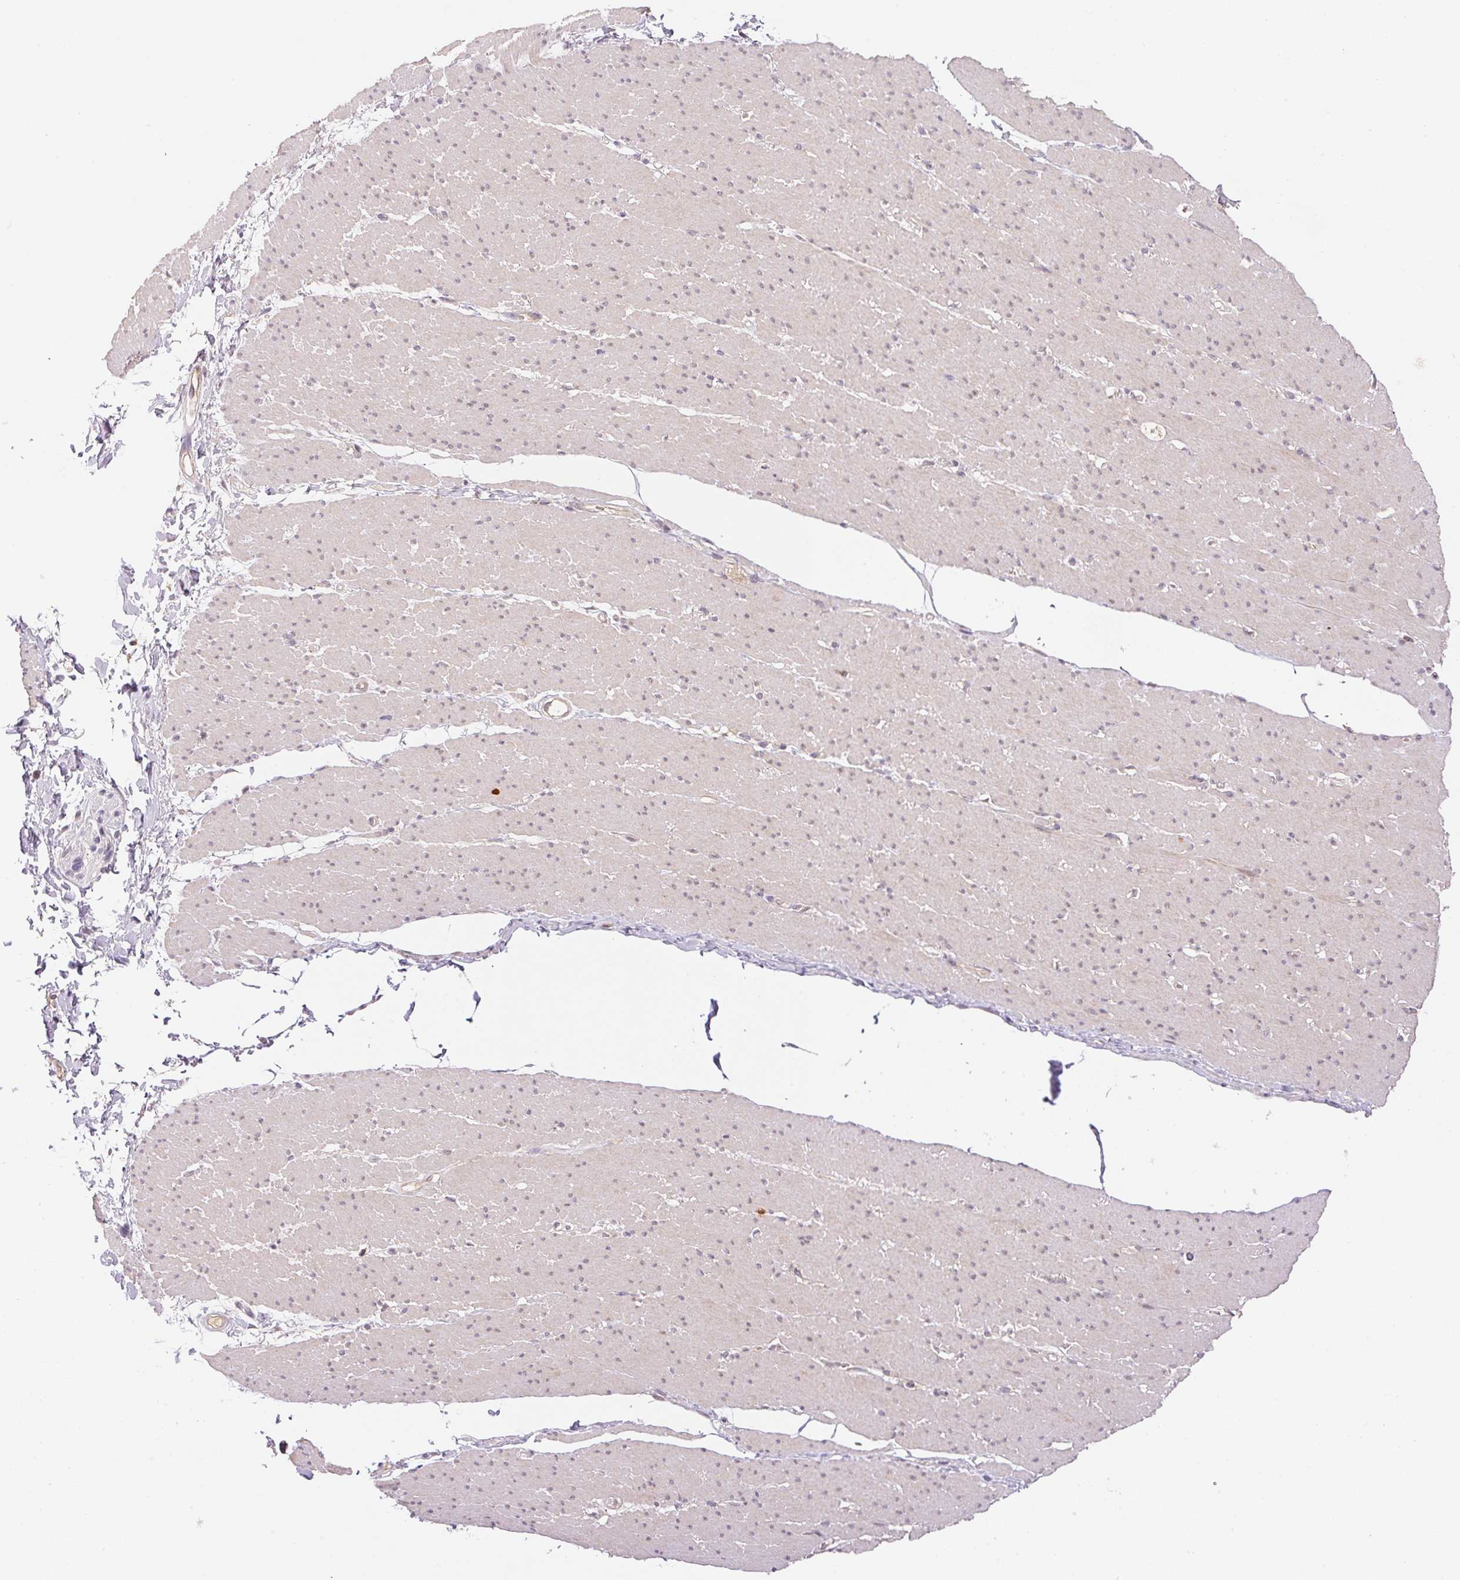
{"staining": {"intensity": "negative", "quantity": "none", "location": "none"}, "tissue": "smooth muscle", "cell_type": "Smooth muscle cells", "image_type": "normal", "snomed": [{"axis": "morphology", "description": "Normal tissue, NOS"}, {"axis": "topography", "description": "Smooth muscle"}, {"axis": "topography", "description": "Rectum"}], "caption": "The micrograph reveals no staining of smooth muscle cells in unremarkable smooth muscle.", "gene": "BNIP5", "patient": {"sex": "male", "age": 53}}